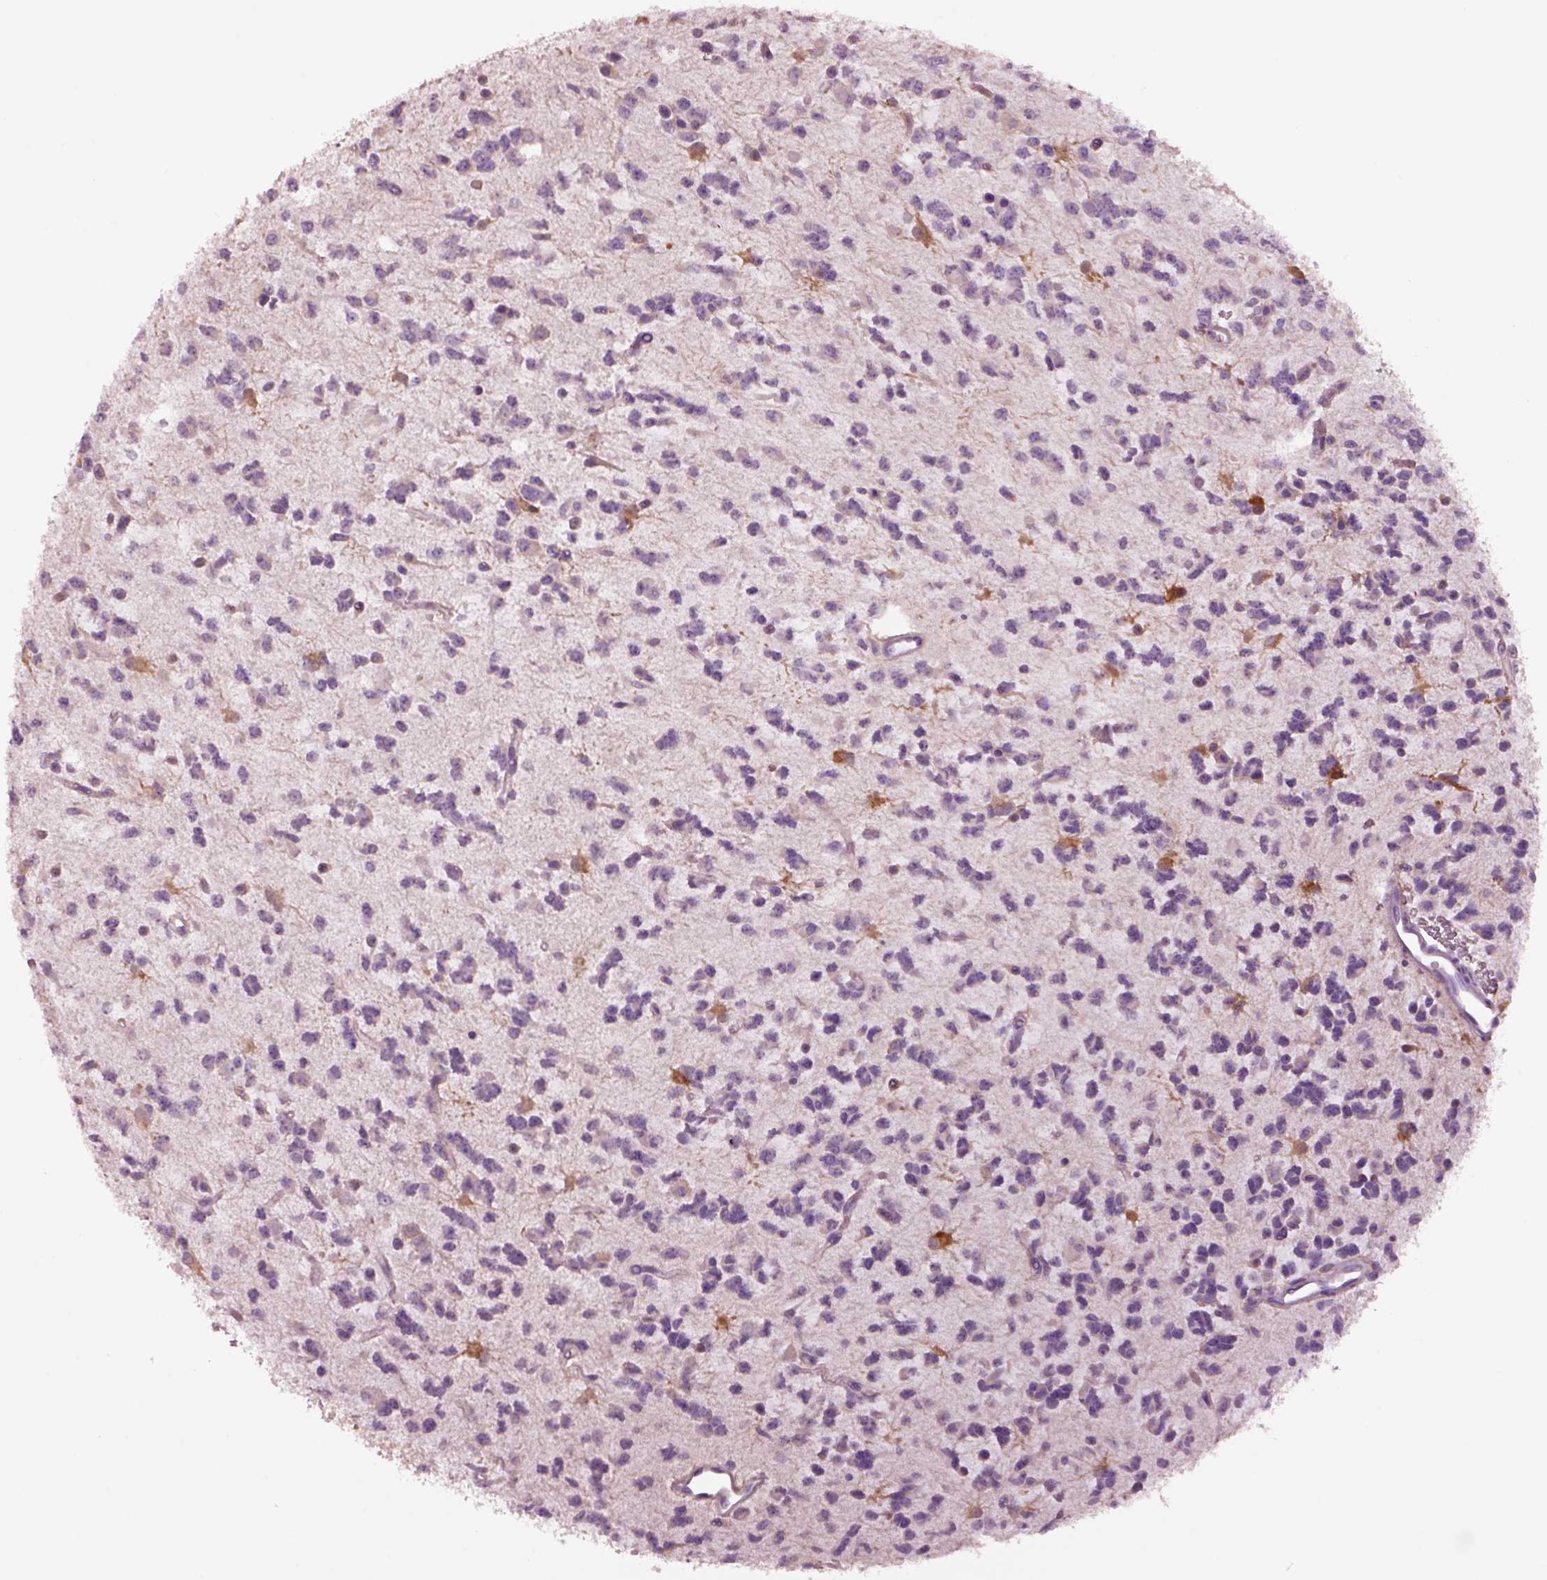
{"staining": {"intensity": "negative", "quantity": "none", "location": "none"}, "tissue": "glioma", "cell_type": "Tumor cells", "image_type": "cancer", "snomed": [{"axis": "morphology", "description": "Glioma, malignant, Low grade"}, {"axis": "topography", "description": "Brain"}], "caption": "Glioma was stained to show a protein in brown. There is no significant staining in tumor cells.", "gene": "CLPSL1", "patient": {"sex": "female", "age": 45}}